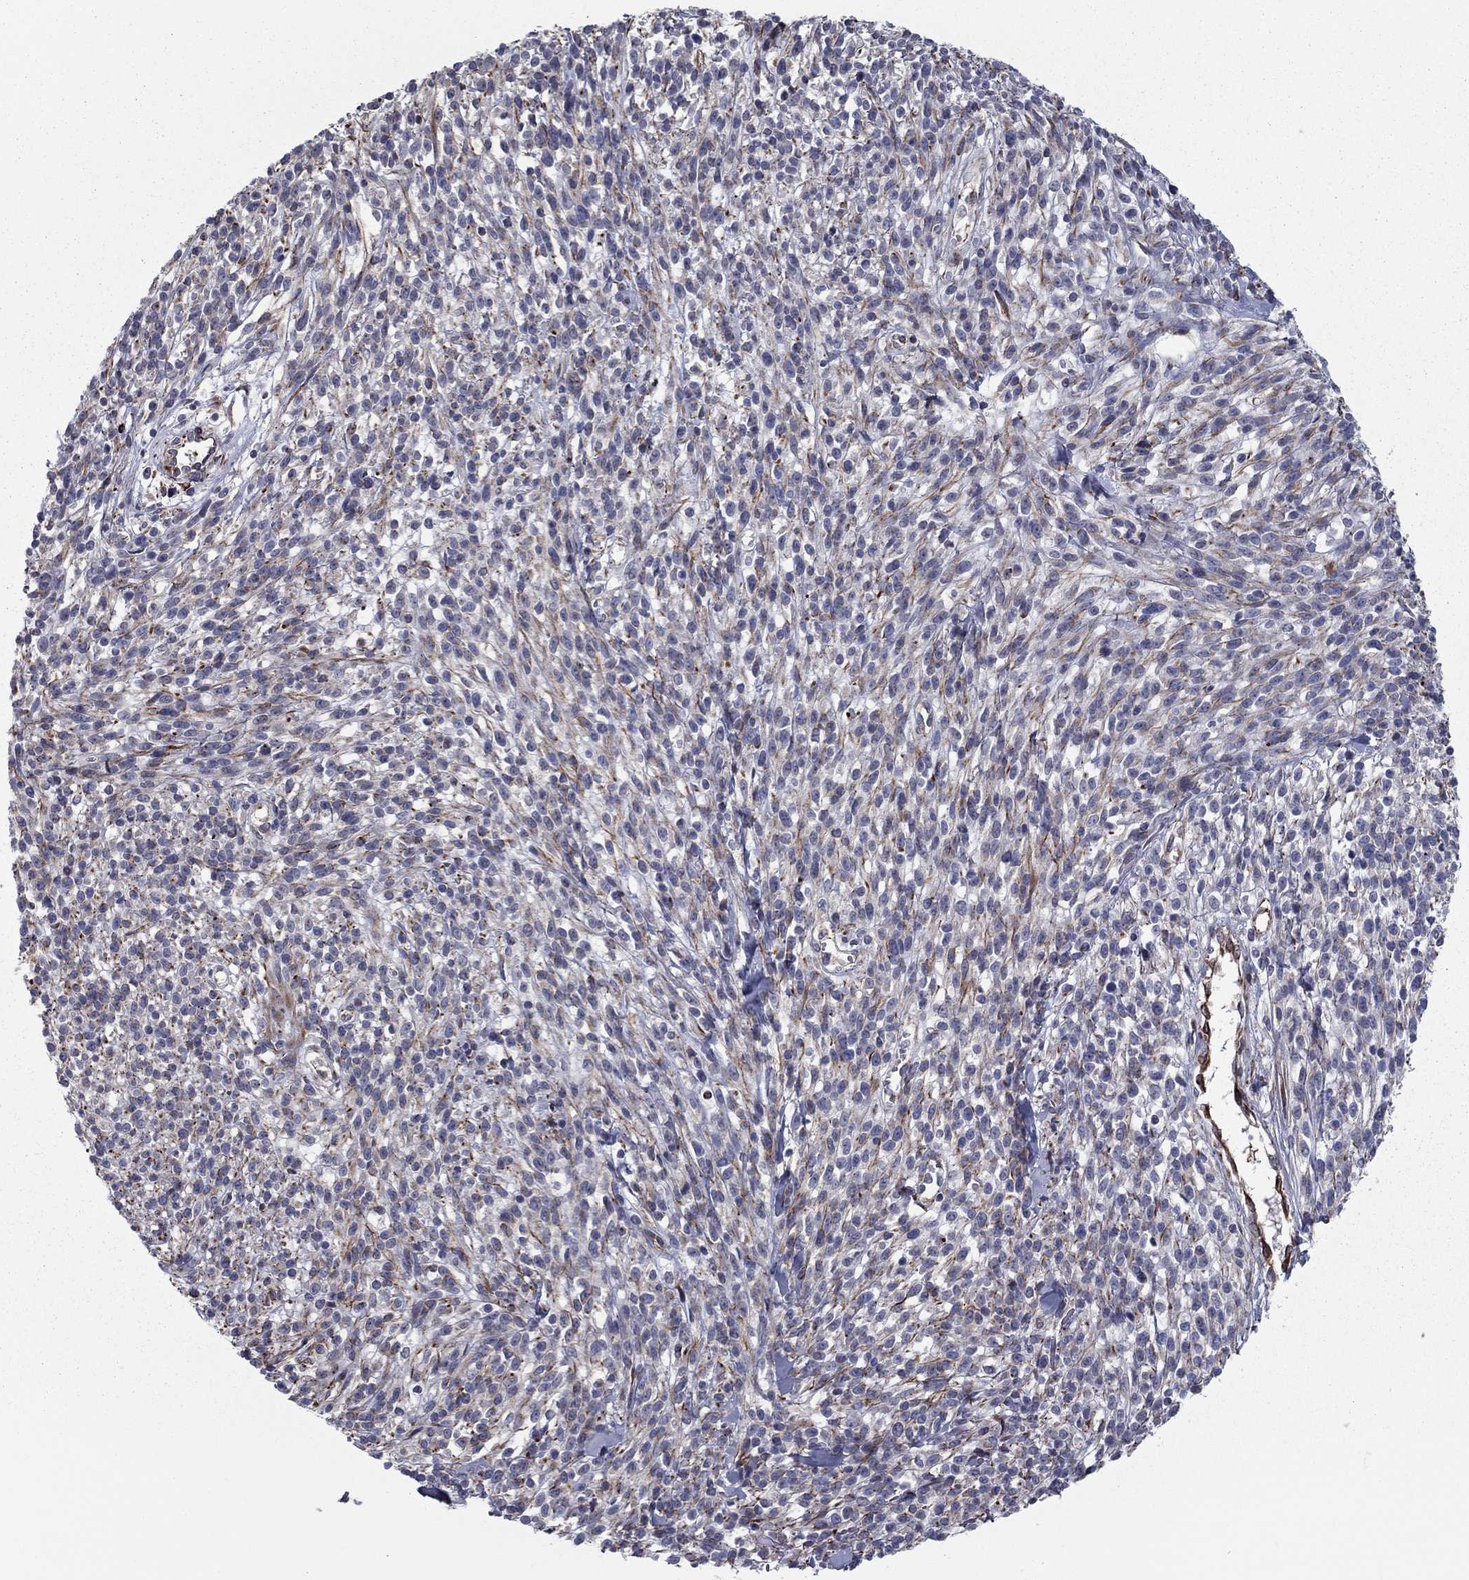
{"staining": {"intensity": "negative", "quantity": "none", "location": "none"}, "tissue": "melanoma", "cell_type": "Tumor cells", "image_type": "cancer", "snomed": [{"axis": "morphology", "description": "Malignant melanoma, NOS"}, {"axis": "topography", "description": "Skin"}, {"axis": "topography", "description": "Skin of trunk"}], "caption": "Immunohistochemistry of human malignant melanoma displays no staining in tumor cells.", "gene": "CLSTN1", "patient": {"sex": "male", "age": 74}}